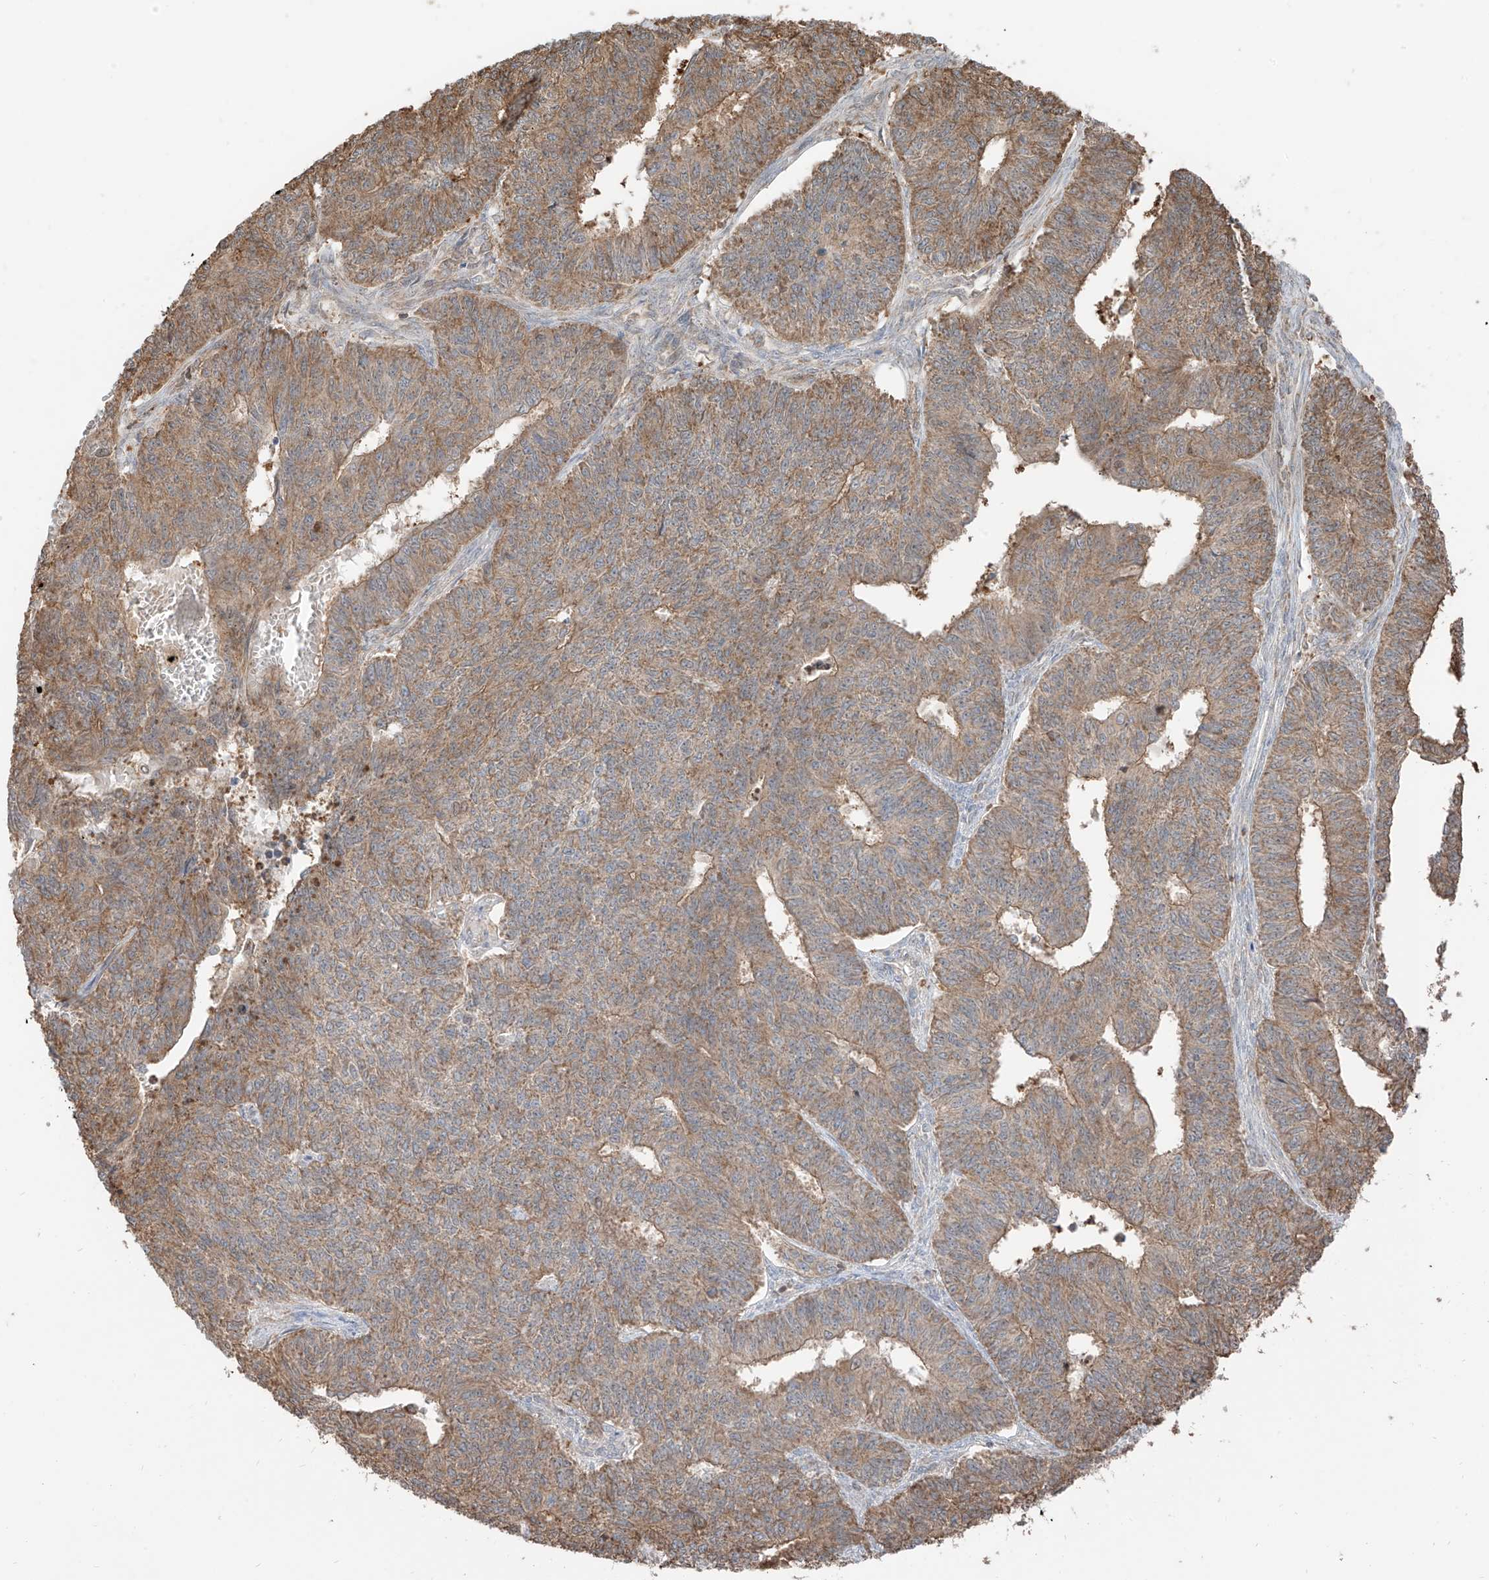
{"staining": {"intensity": "moderate", "quantity": ">75%", "location": "cytoplasmic/membranous"}, "tissue": "endometrial cancer", "cell_type": "Tumor cells", "image_type": "cancer", "snomed": [{"axis": "morphology", "description": "Adenocarcinoma, NOS"}, {"axis": "topography", "description": "Endometrium"}], "caption": "Protein expression analysis of human endometrial adenocarcinoma reveals moderate cytoplasmic/membranous expression in about >75% of tumor cells.", "gene": "ETHE1", "patient": {"sex": "female", "age": 32}}